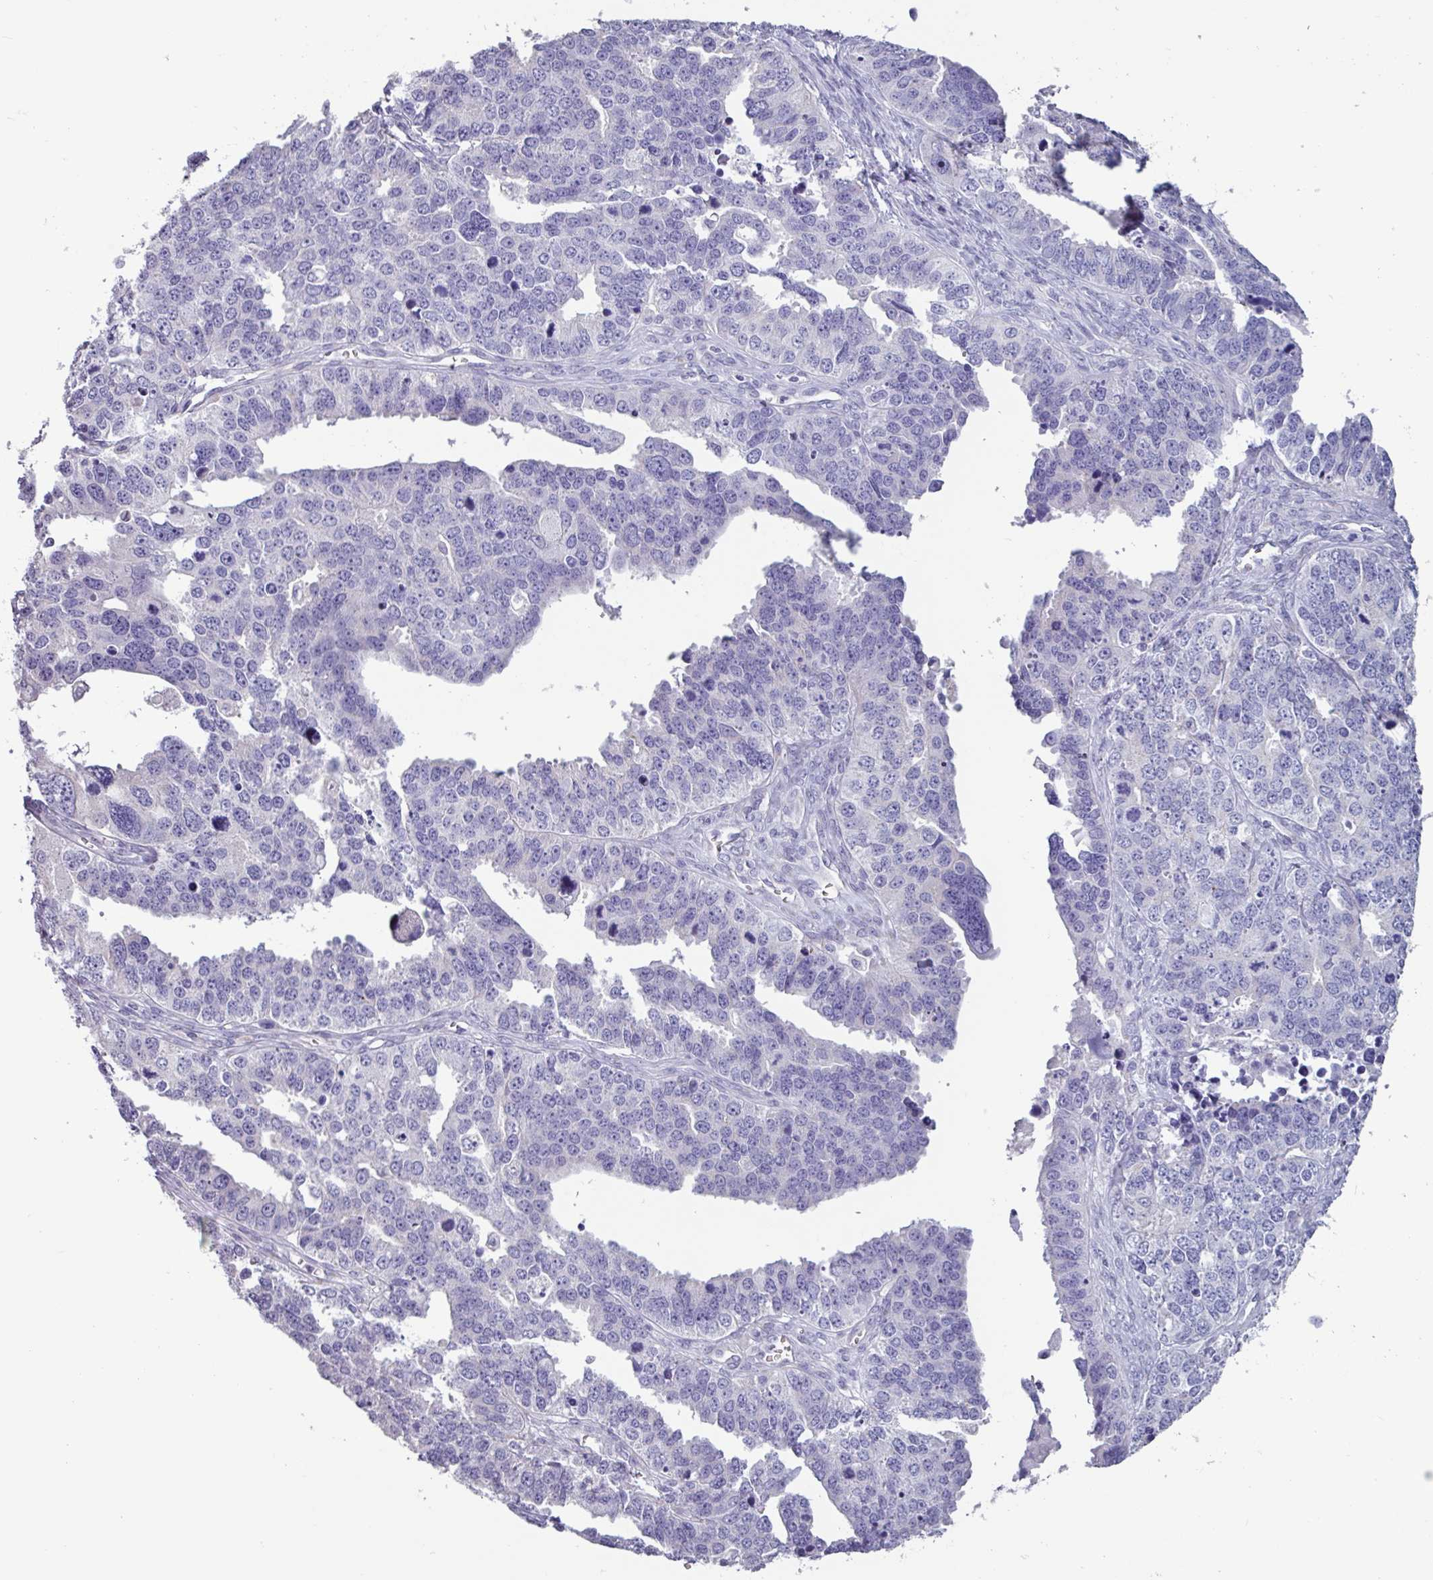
{"staining": {"intensity": "negative", "quantity": "none", "location": "none"}, "tissue": "ovarian cancer", "cell_type": "Tumor cells", "image_type": "cancer", "snomed": [{"axis": "morphology", "description": "Cystadenocarcinoma, serous, NOS"}, {"axis": "topography", "description": "Ovary"}], "caption": "Histopathology image shows no protein staining in tumor cells of ovarian cancer tissue.", "gene": "ADGRE1", "patient": {"sex": "female", "age": 76}}